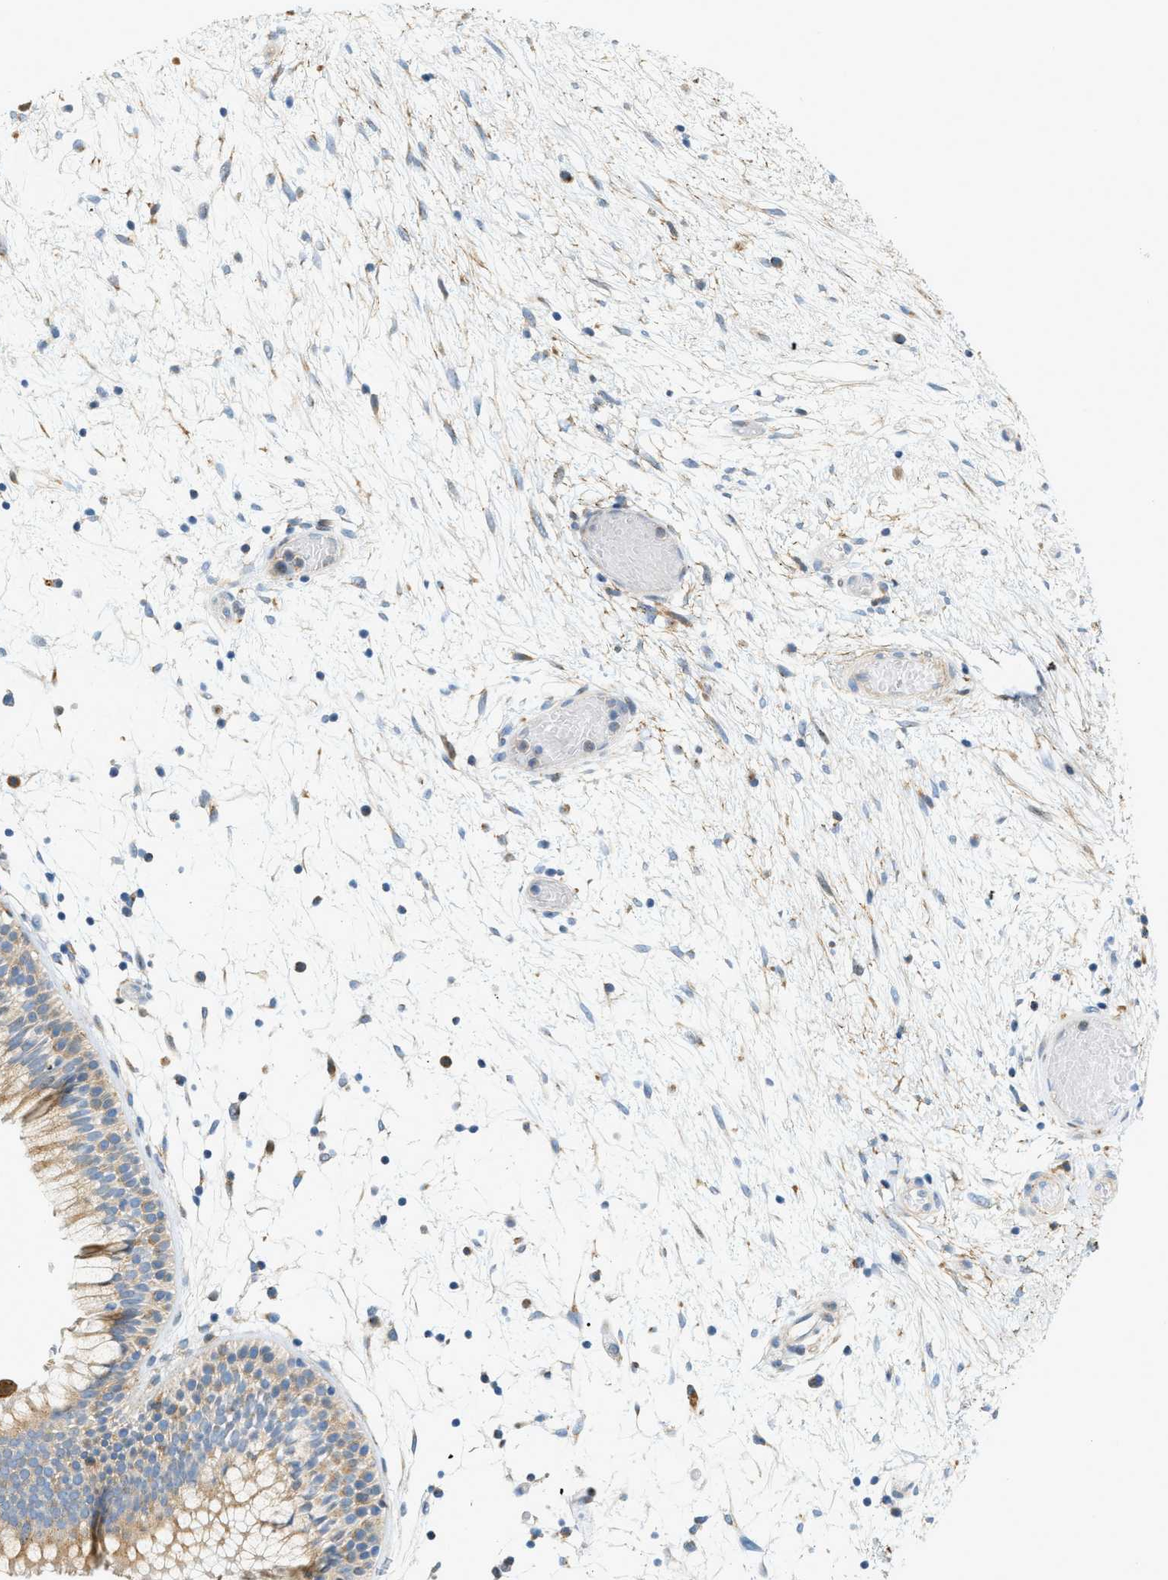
{"staining": {"intensity": "moderate", "quantity": ">75%", "location": "cytoplasmic/membranous,nuclear"}, "tissue": "nasopharynx", "cell_type": "Respiratory epithelial cells", "image_type": "normal", "snomed": [{"axis": "morphology", "description": "Normal tissue, NOS"}, {"axis": "morphology", "description": "Inflammation, NOS"}, {"axis": "topography", "description": "Nasopharynx"}], "caption": "Immunohistochemistry (IHC) of normal human nasopharynx exhibits medium levels of moderate cytoplasmic/membranous,nuclear staining in about >75% of respiratory epithelial cells.", "gene": "LMBRD1", "patient": {"sex": "male", "age": 48}}